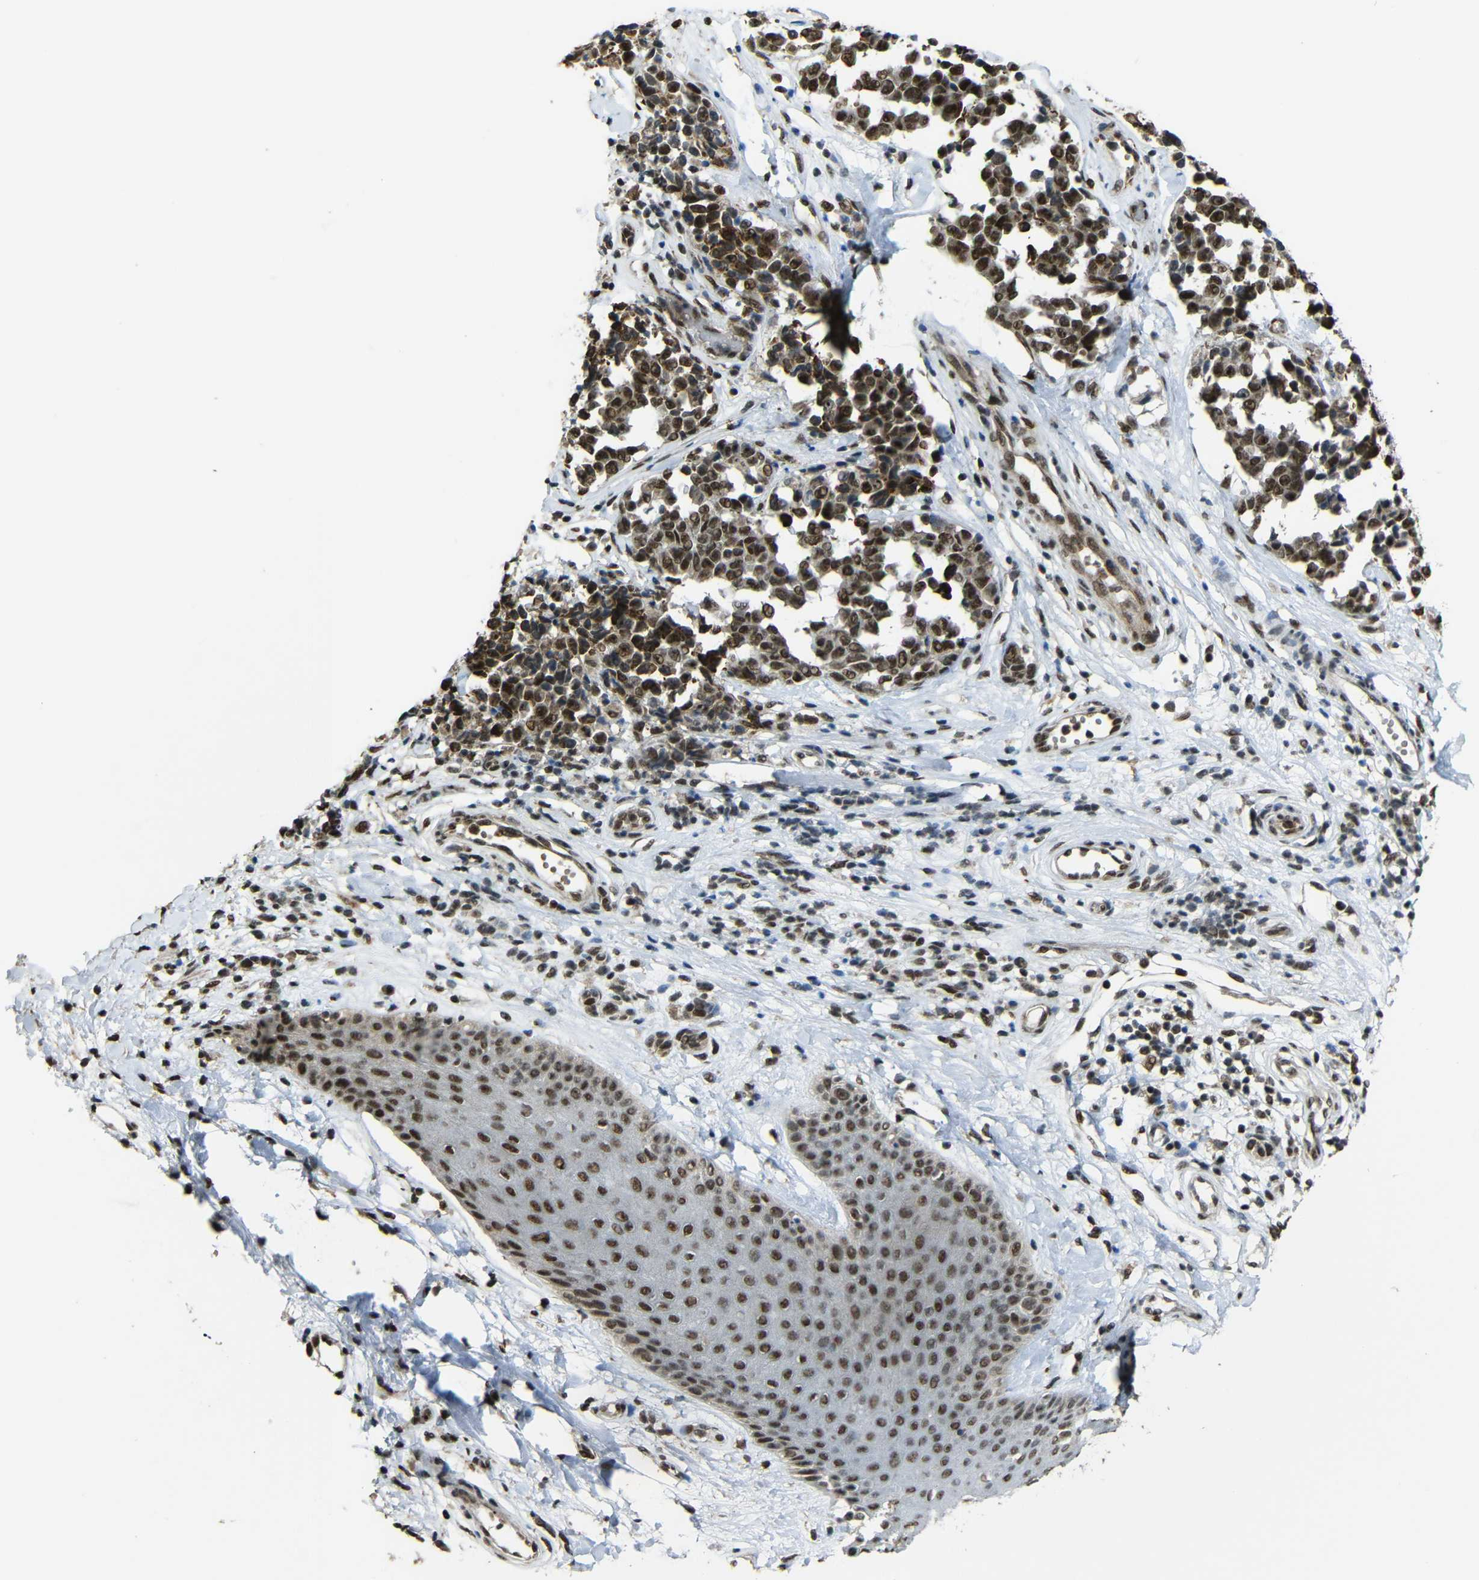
{"staining": {"intensity": "strong", "quantity": ">75%", "location": "cytoplasmic/membranous,nuclear"}, "tissue": "melanoma", "cell_type": "Tumor cells", "image_type": "cancer", "snomed": [{"axis": "morphology", "description": "Malignant melanoma, NOS"}, {"axis": "topography", "description": "Skin"}], "caption": "There is high levels of strong cytoplasmic/membranous and nuclear positivity in tumor cells of melanoma, as demonstrated by immunohistochemical staining (brown color).", "gene": "TCF7L2", "patient": {"sex": "female", "age": 64}}